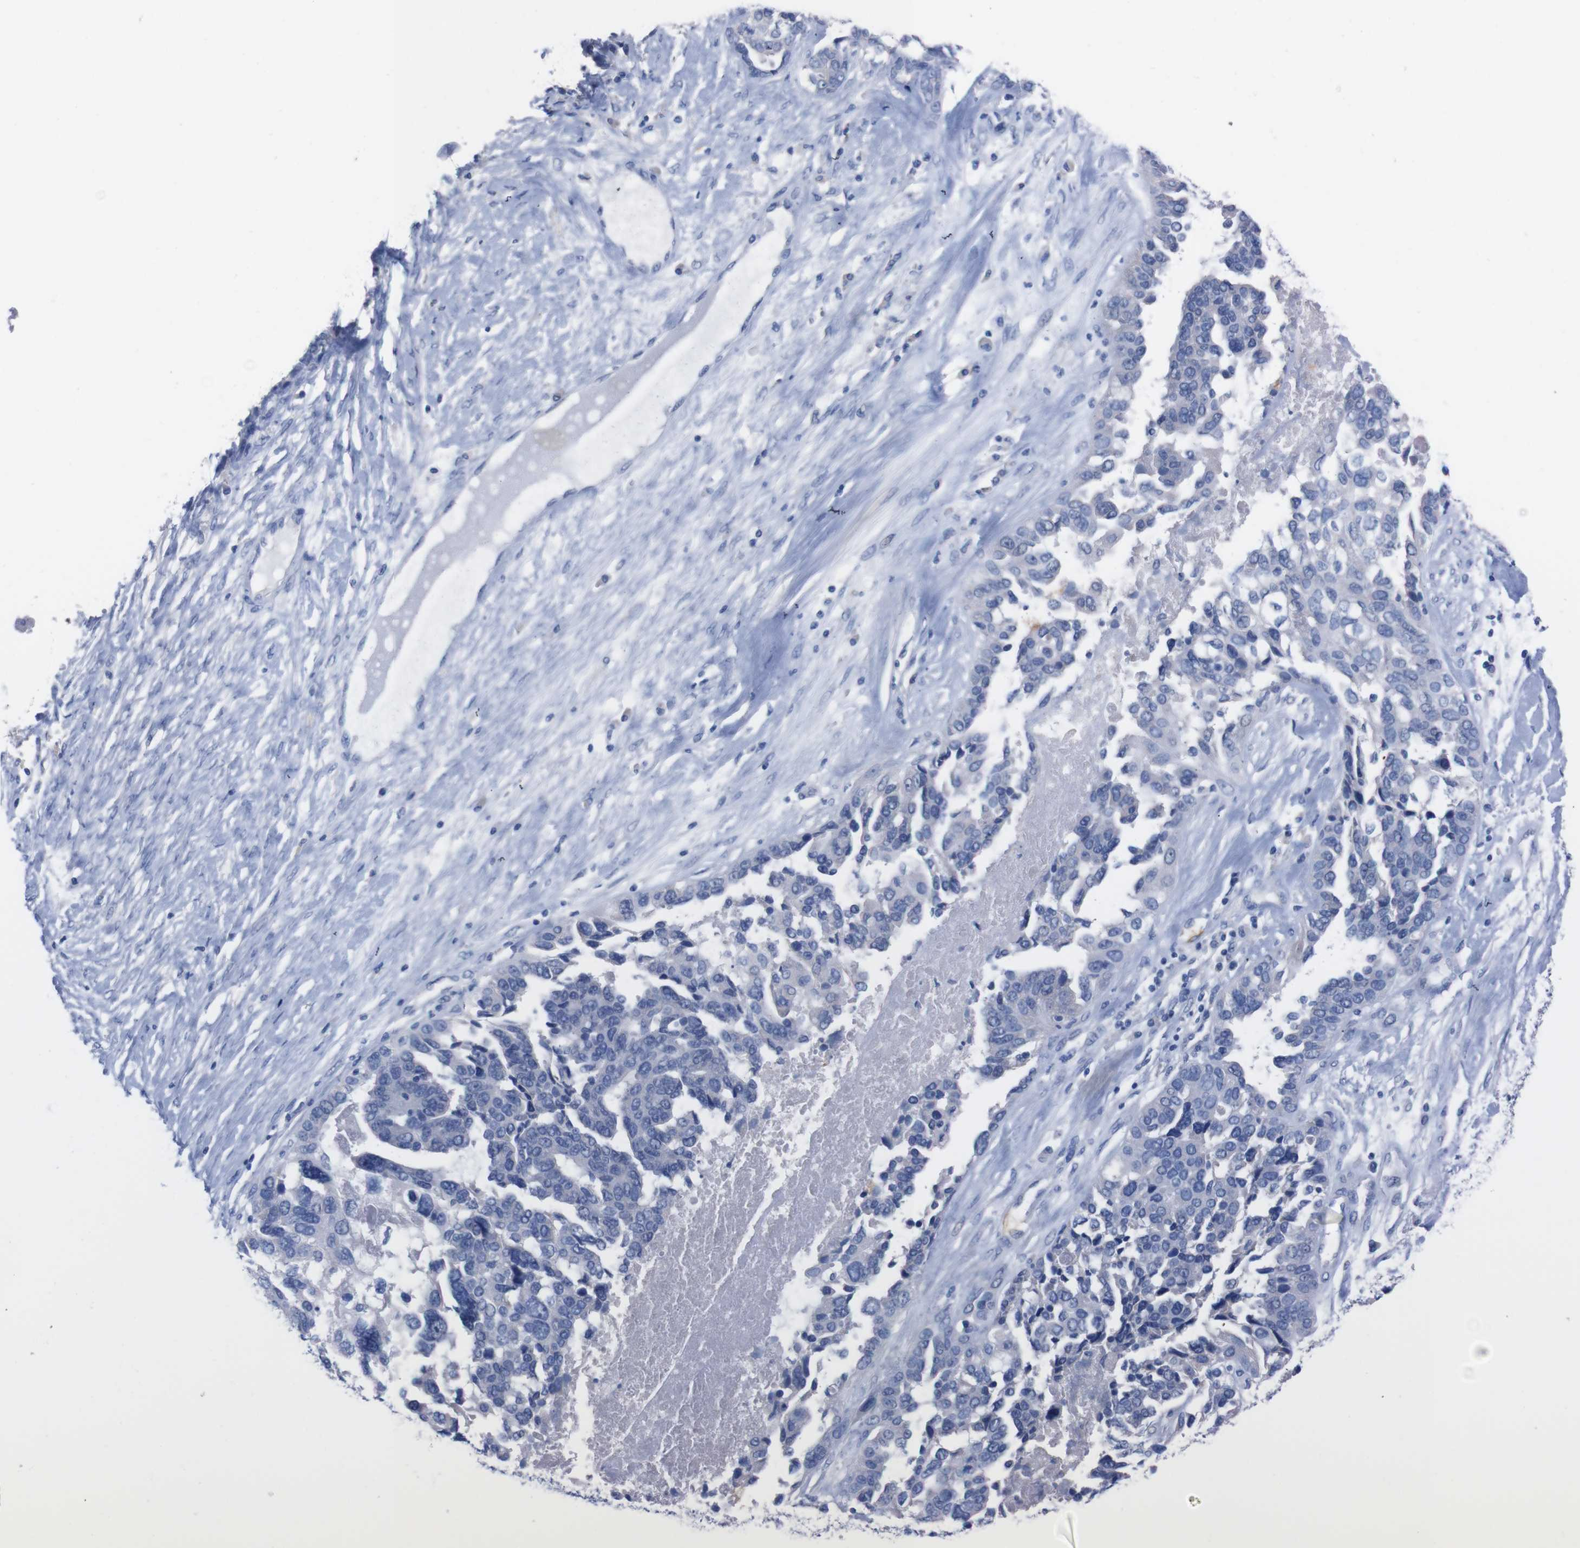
{"staining": {"intensity": "negative", "quantity": "none", "location": "none"}, "tissue": "ovarian cancer", "cell_type": "Tumor cells", "image_type": "cancer", "snomed": [{"axis": "morphology", "description": "Cystadenocarcinoma, serous, NOS"}, {"axis": "topography", "description": "Ovary"}], "caption": "This is an immunohistochemistry photomicrograph of human ovarian serous cystadenocarcinoma. There is no positivity in tumor cells.", "gene": "TMEM243", "patient": {"sex": "female", "age": 44}}